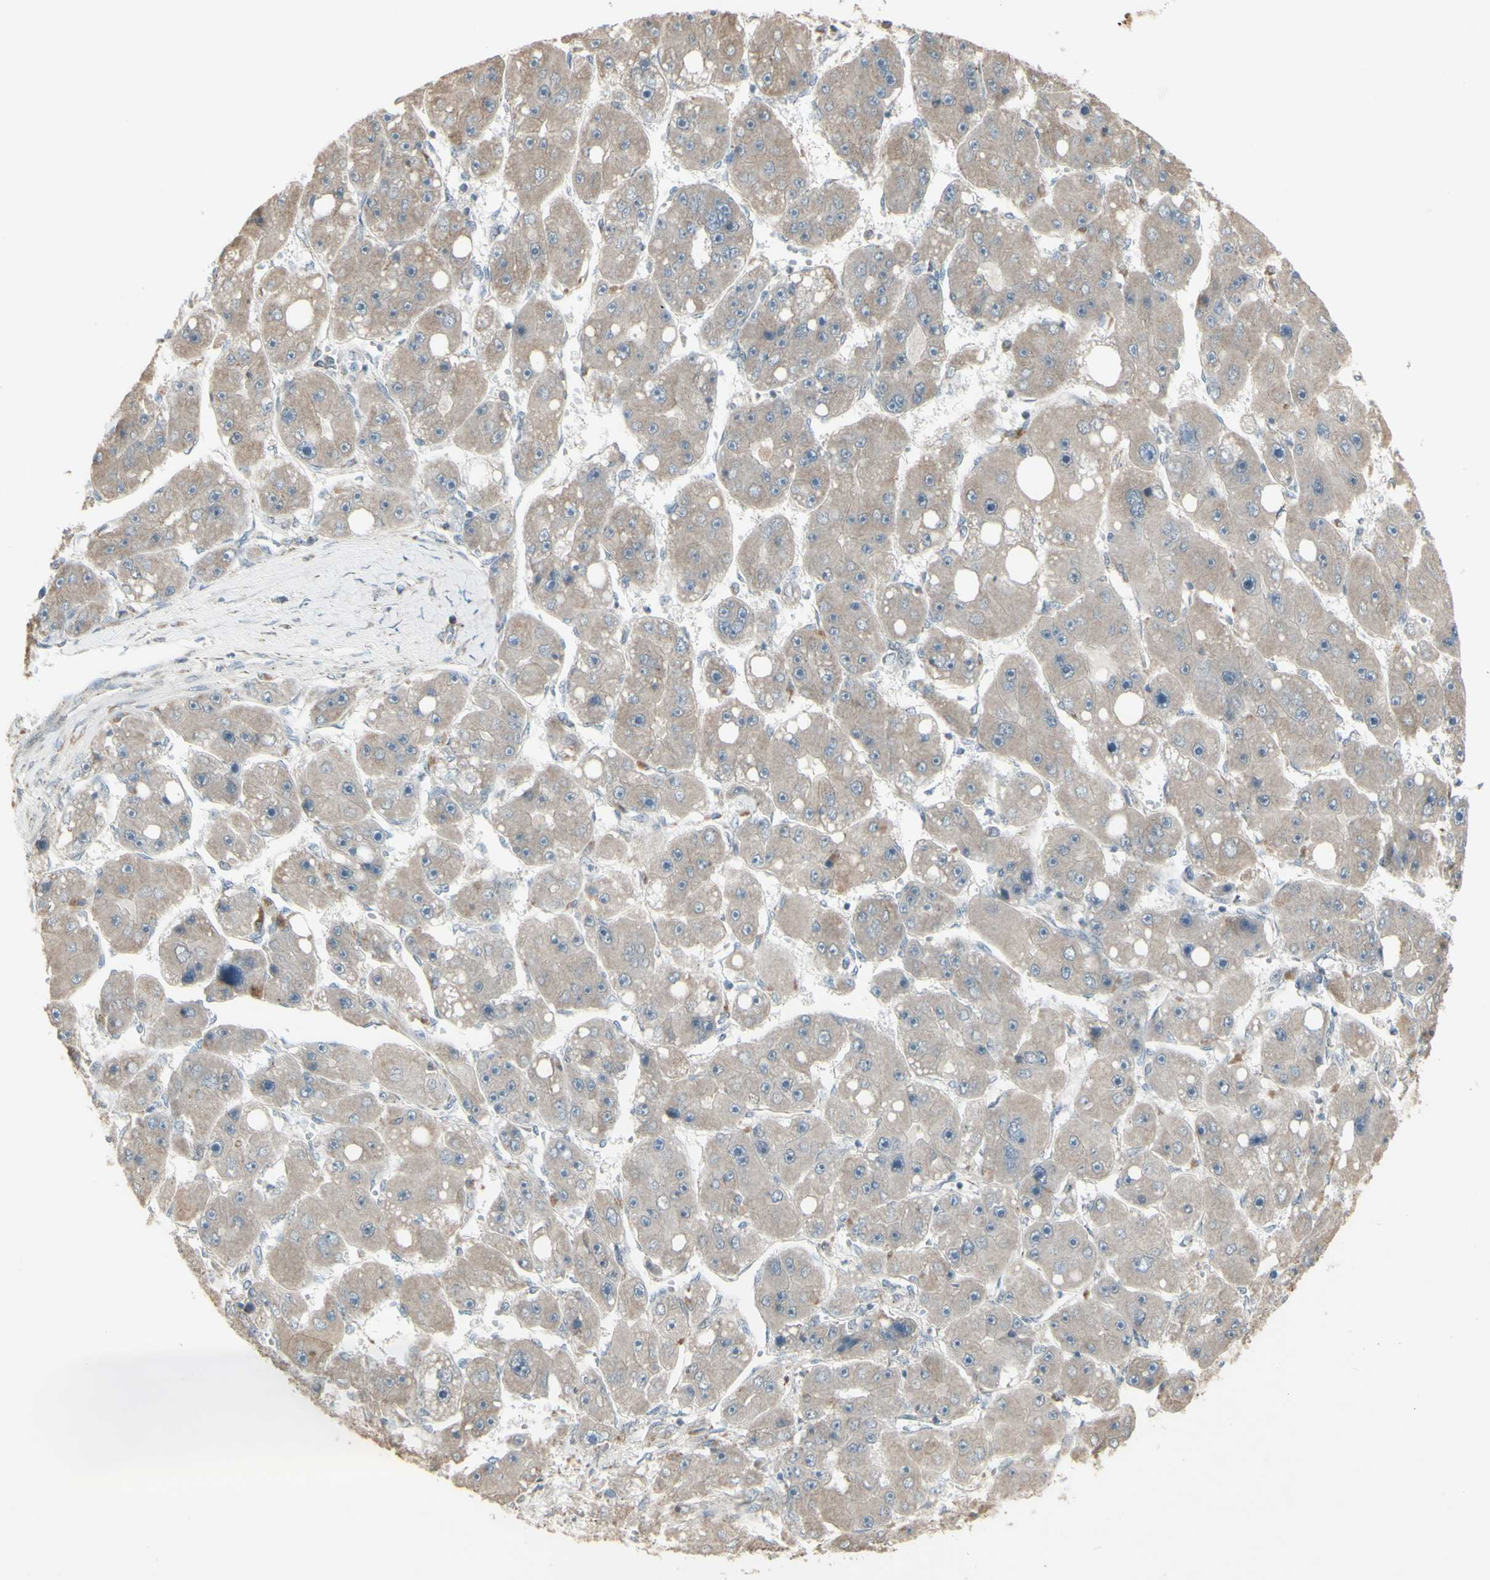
{"staining": {"intensity": "weak", "quantity": ">75%", "location": "cytoplasmic/membranous"}, "tissue": "liver cancer", "cell_type": "Tumor cells", "image_type": "cancer", "snomed": [{"axis": "morphology", "description": "Carcinoma, Hepatocellular, NOS"}, {"axis": "topography", "description": "Liver"}], "caption": "The histopathology image demonstrates a brown stain indicating the presence of a protein in the cytoplasmic/membranous of tumor cells in liver cancer (hepatocellular carcinoma).", "gene": "FXYD3", "patient": {"sex": "female", "age": 61}}